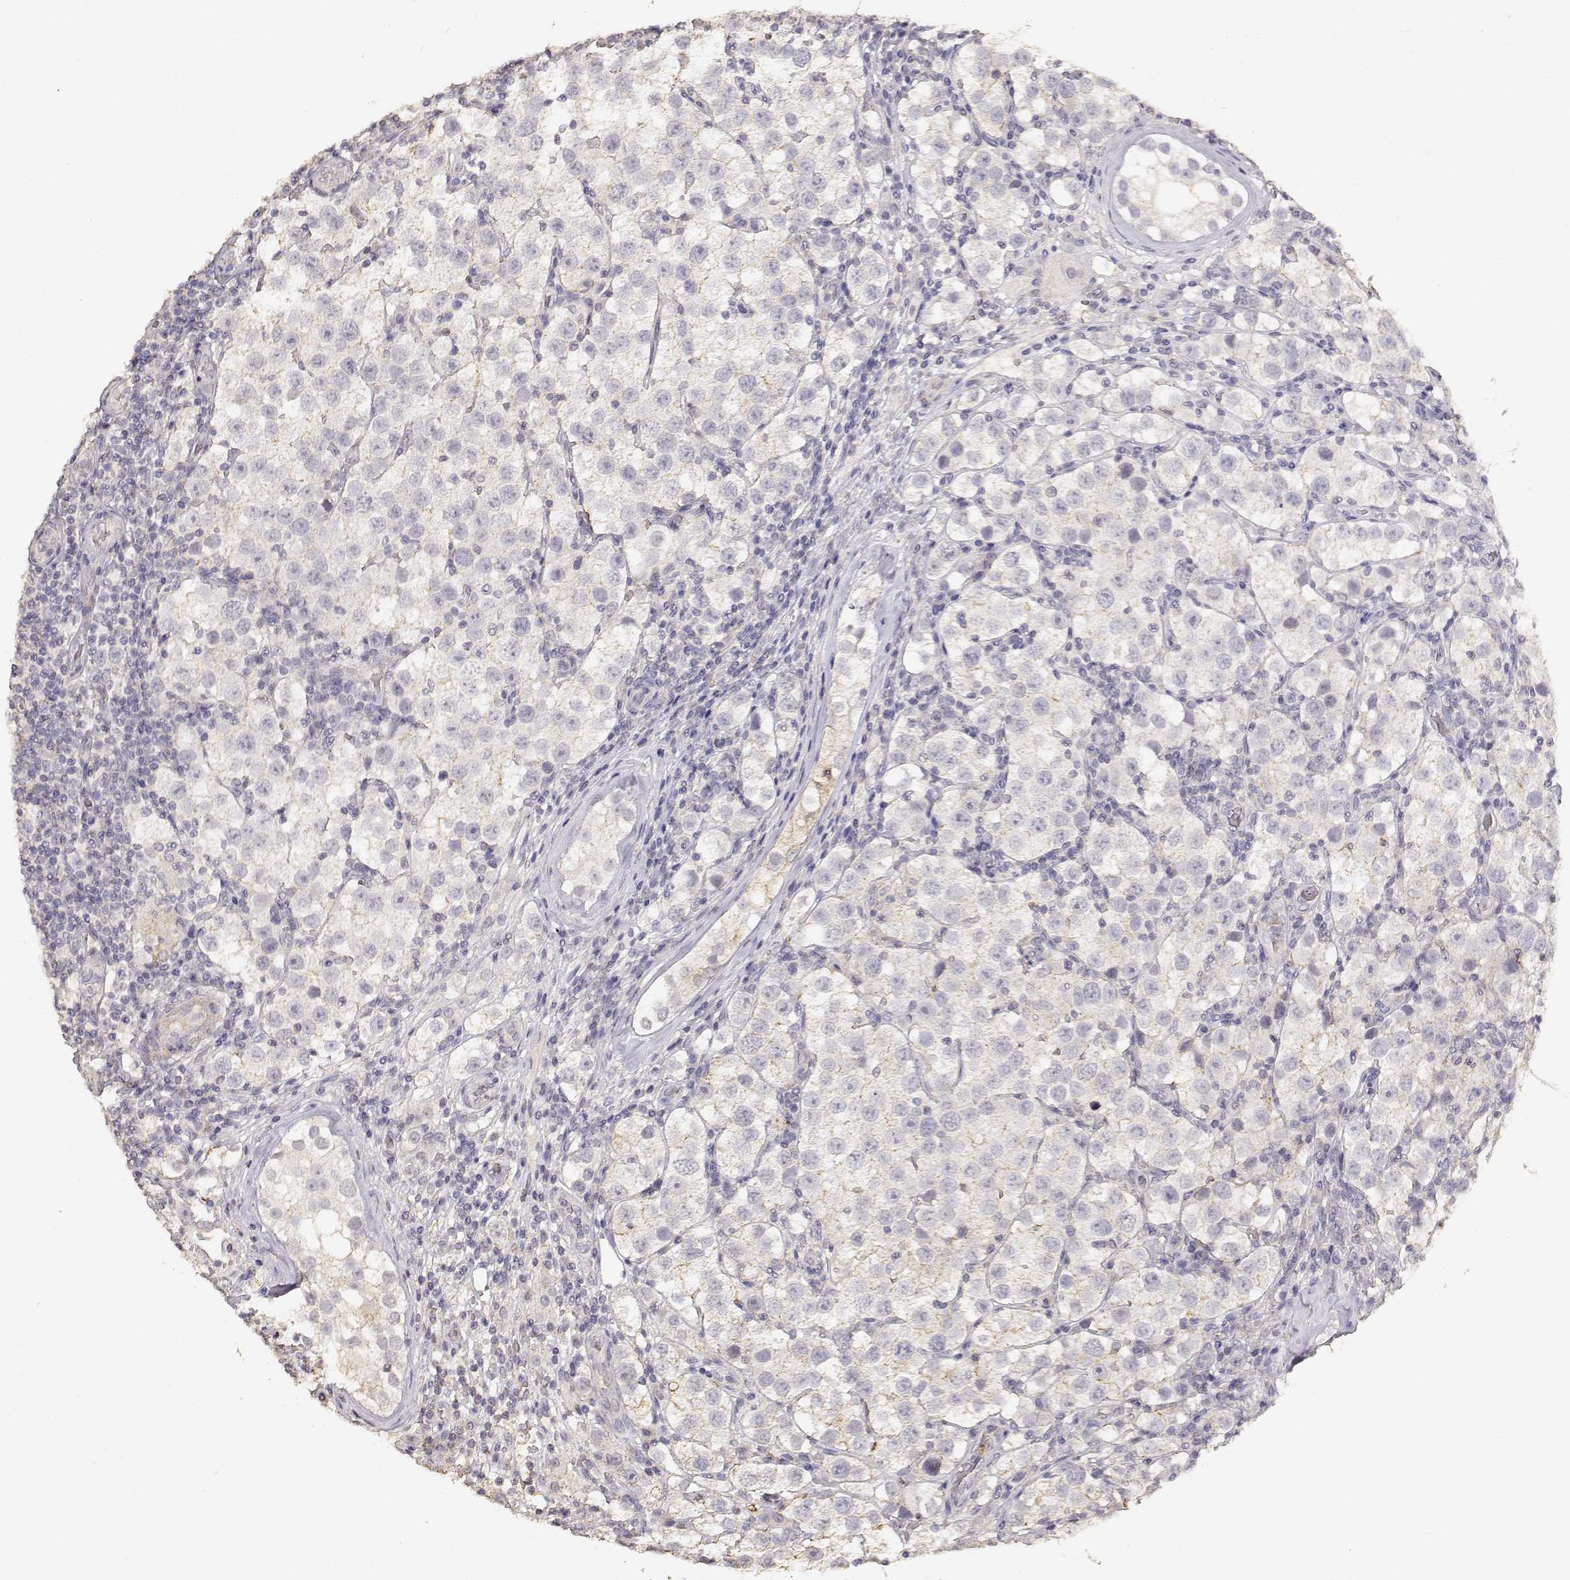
{"staining": {"intensity": "negative", "quantity": "none", "location": "none"}, "tissue": "testis cancer", "cell_type": "Tumor cells", "image_type": "cancer", "snomed": [{"axis": "morphology", "description": "Seminoma, NOS"}, {"axis": "topography", "description": "Testis"}], "caption": "This is a histopathology image of immunohistochemistry (IHC) staining of testis seminoma, which shows no expression in tumor cells.", "gene": "TNFRSF10C", "patient": {"sex": "male", "age": 37}}